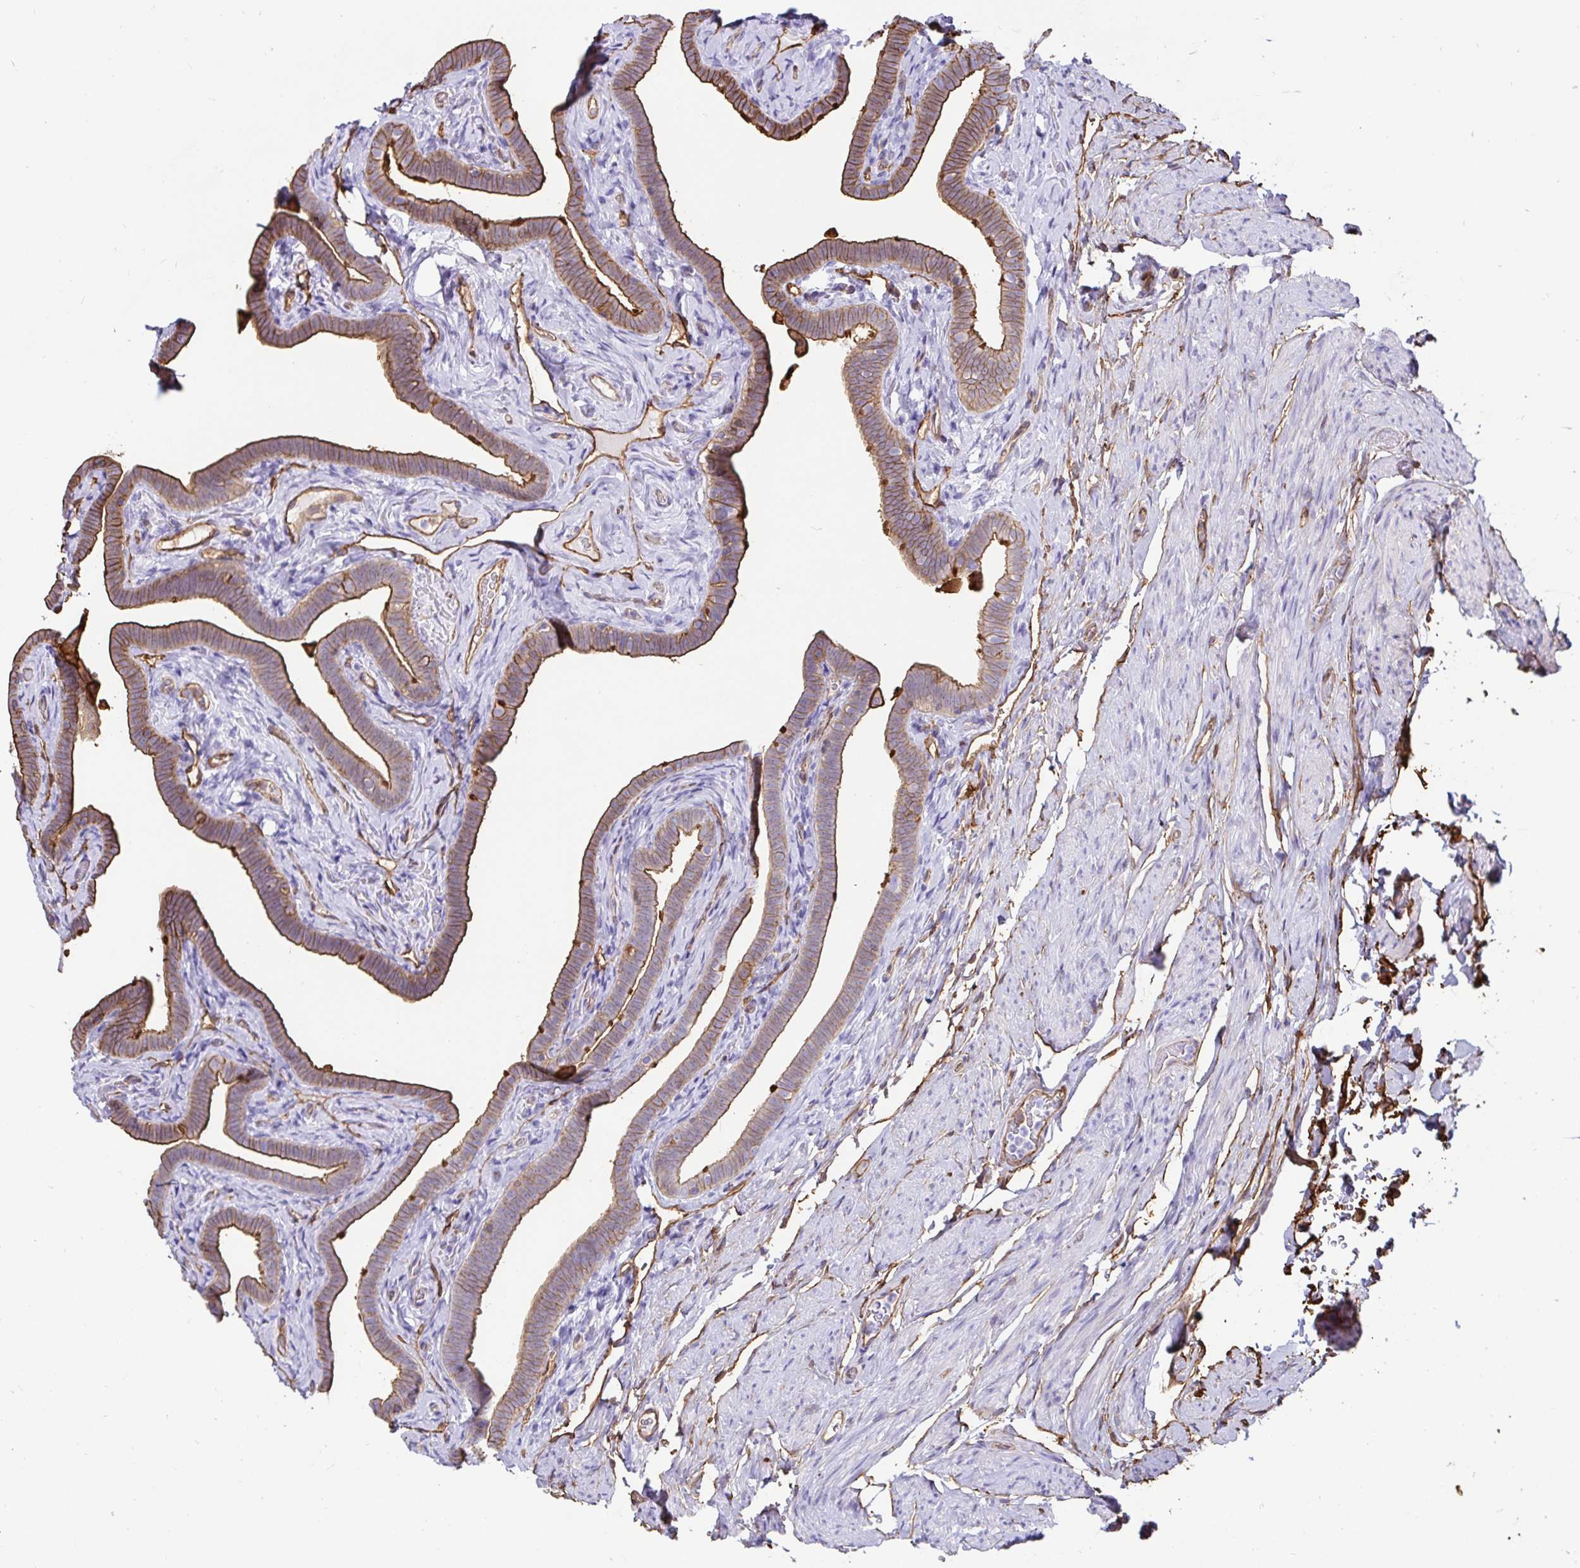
{"staining": {"intensity": "moderate", "quantity": ">75%", "location": "cytoplasmic/membranous"}, "tissue": "fallopian tube", "cell_type": "Glandular cells", "image_type": "normal", "snomed": [{"axis": "morphology", "description": "Normal tissue, NOS"}, {"axis": "topography", "description": "Fallopian tube"}], "caption": "A high-resolution micrograph shows IHC staining of benign fallopian tube, which reveals moderate cytoplasmic/membranous expression in about >75% of glandular cells. The staining was performed using DAB (3,3'-diaminobenzidine), with brown indicating positive protein expression. Nuclei are stained blue with hematoxylin.", "gene": "ANXA2", "patient": {"sex": "female", "age": 69}}